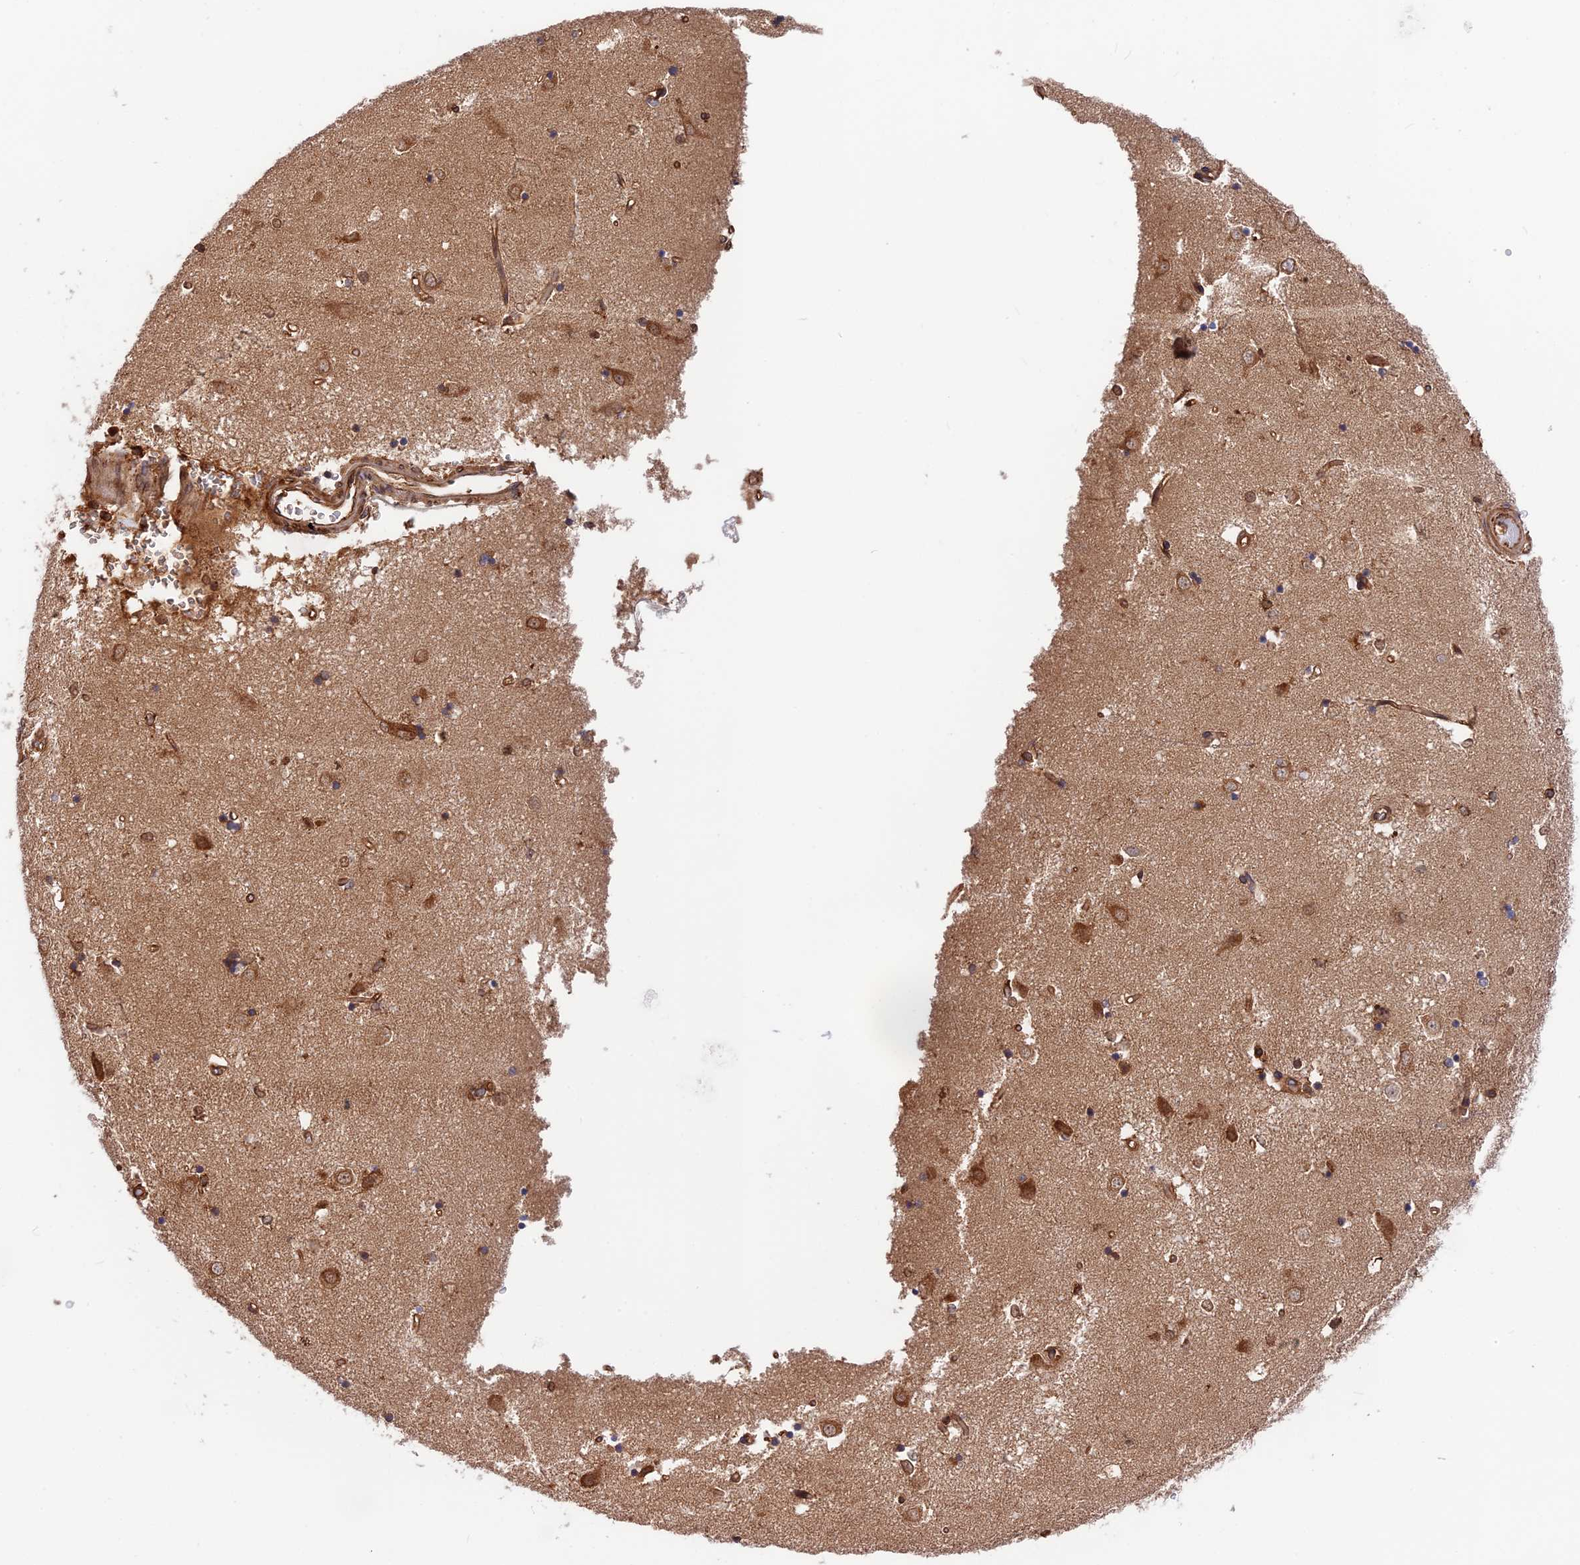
{"staining": {"intensity": "moderate", "quantity": "<25%", "location": "cytoplasmic/membranous"}, "tissue": "caudate", "cell_type": "Glial cells", "image_type": "normal", "snomed": [{"axis": "morphology", "description": "Normal tissue, NOS"}, {"axis": "topography", "description": "Lateral ventricle wall"}], "caption": "Protein staining by immunohistochemistry displays moderate cytoplasmic/membranous expression in about <25% of glial cells in benign caudate.", "gene": "WDR1", "patient": {"sex": "male", "age": 45}}